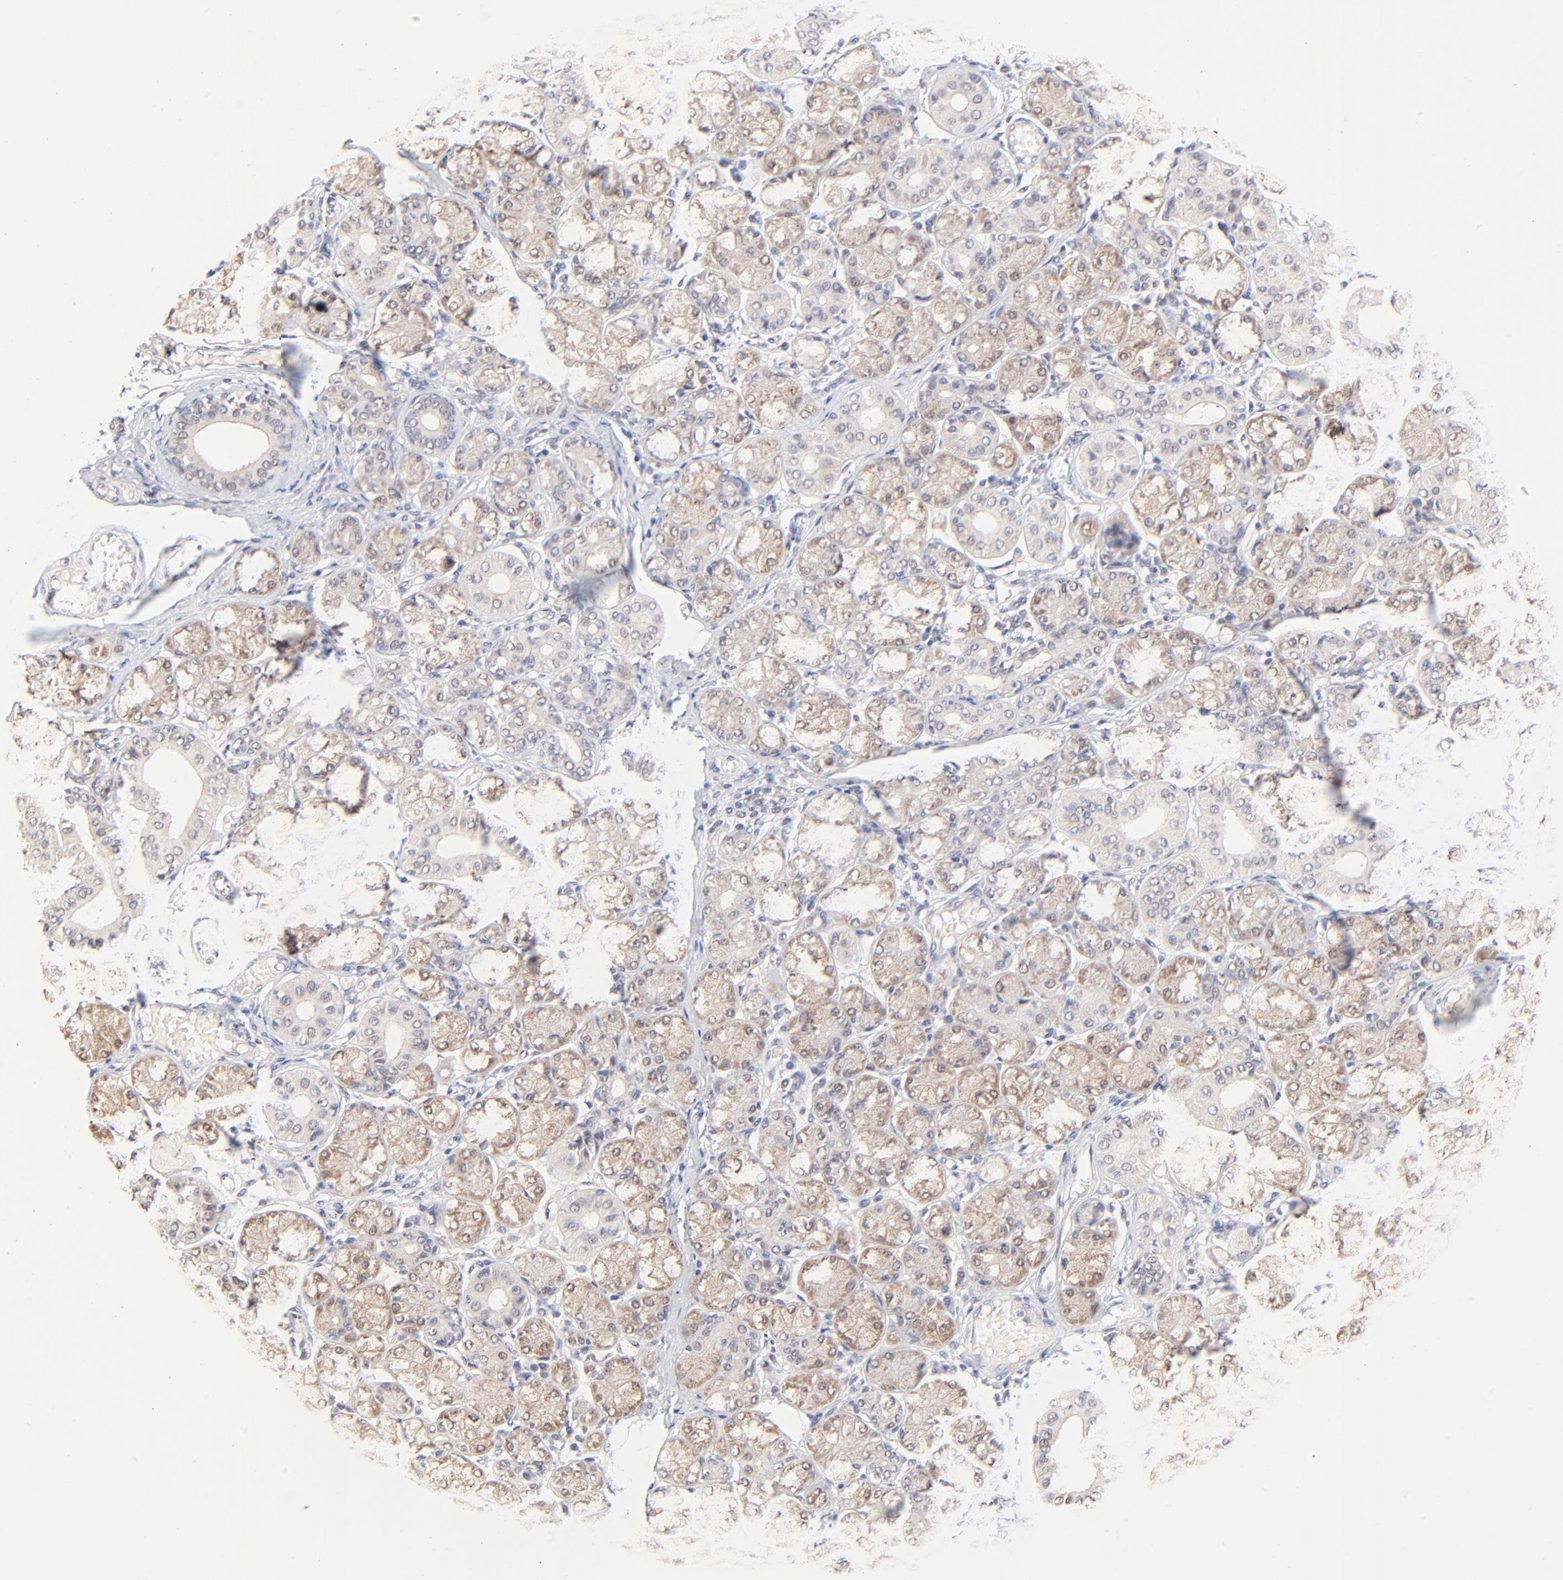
{"staining": {"intensity": "weak", "quantity": "25%-75%", "location": "cytoplasmic/membranous,nuclear"}, "tissue": "salivary gland", "cell_type": "Glandular cells", "image_type": "normal", "snomed": [{"axis": "morphology", "description": "Normal tissue, NOS"}, {"axis": "topography", "description": "Salivary gland"}], "caption": "Salivary gland was stained to show a protein in brown. There is low levels of weak cytoplasmic/membranous,nuclear staining in about 25%-75% of glandular cells. The staining is performed using DAB brown chromogen to label protein expression. The nuclei are counter-stained blue using hematoxylin.", "gene": "TXNL1", "patient": {"sex": "female", "age": 24}}